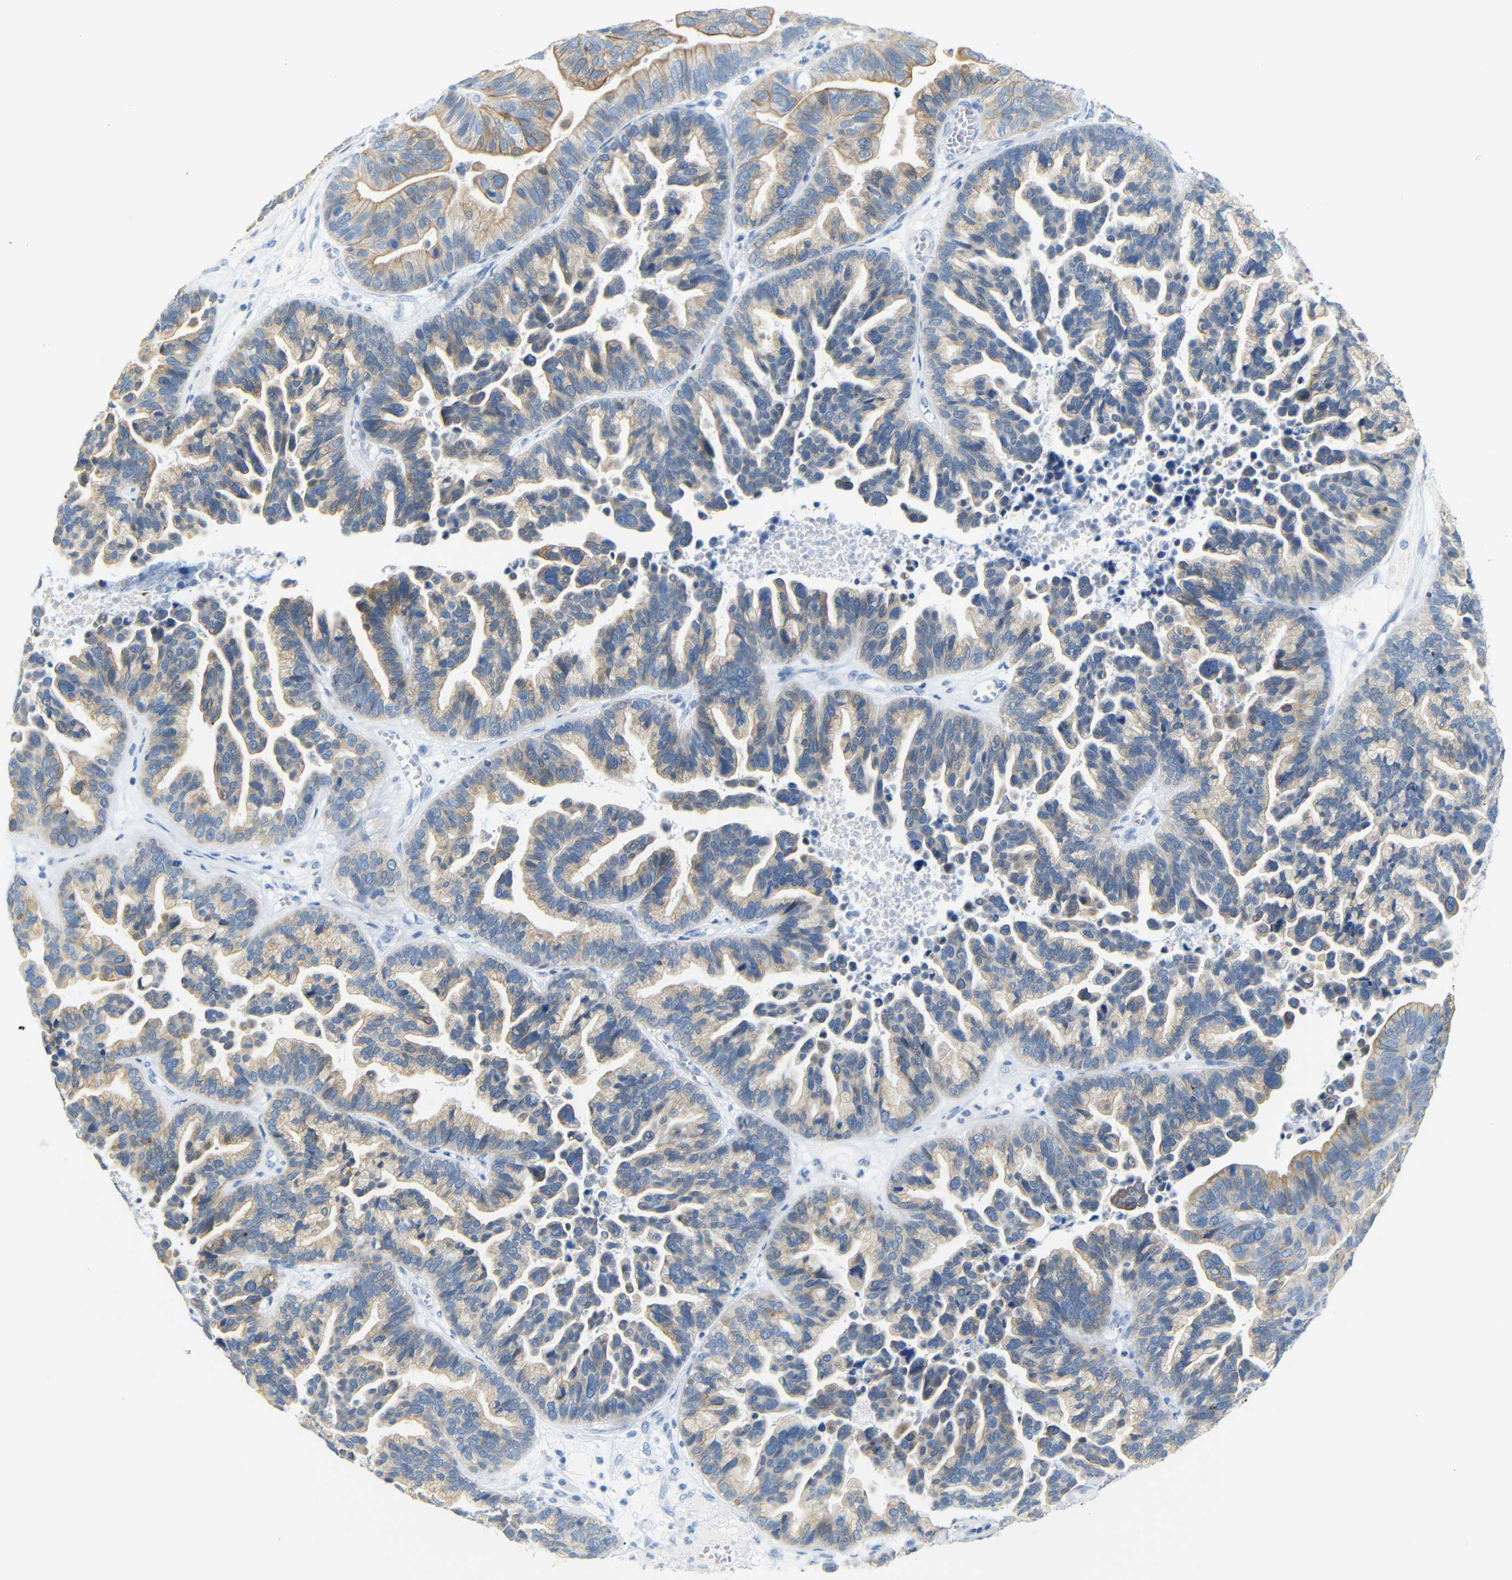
{"staining": {"intensity": "moderate", "quantity": ">75%", "location": "cytoplasmic/membranous"}, "tissue": "ovarian cancer", "cell_type": "Tumor cells", "image_type": "cancer", "snomed": [{"axis": "morphology", "description": "Cystadenocarcinoma, serous, NOS"}, {"axis": "topography", "description": "Ovary"}], "caption": "Human serous cystadenocarcinoma (ovarian) stained for a protein (brown) shows moderate cytoplasmic/membranous positive positivity in about >75% of tumor cells.", "gene": "DYNAP", "patient": {"sex": "female", "age": 56}}